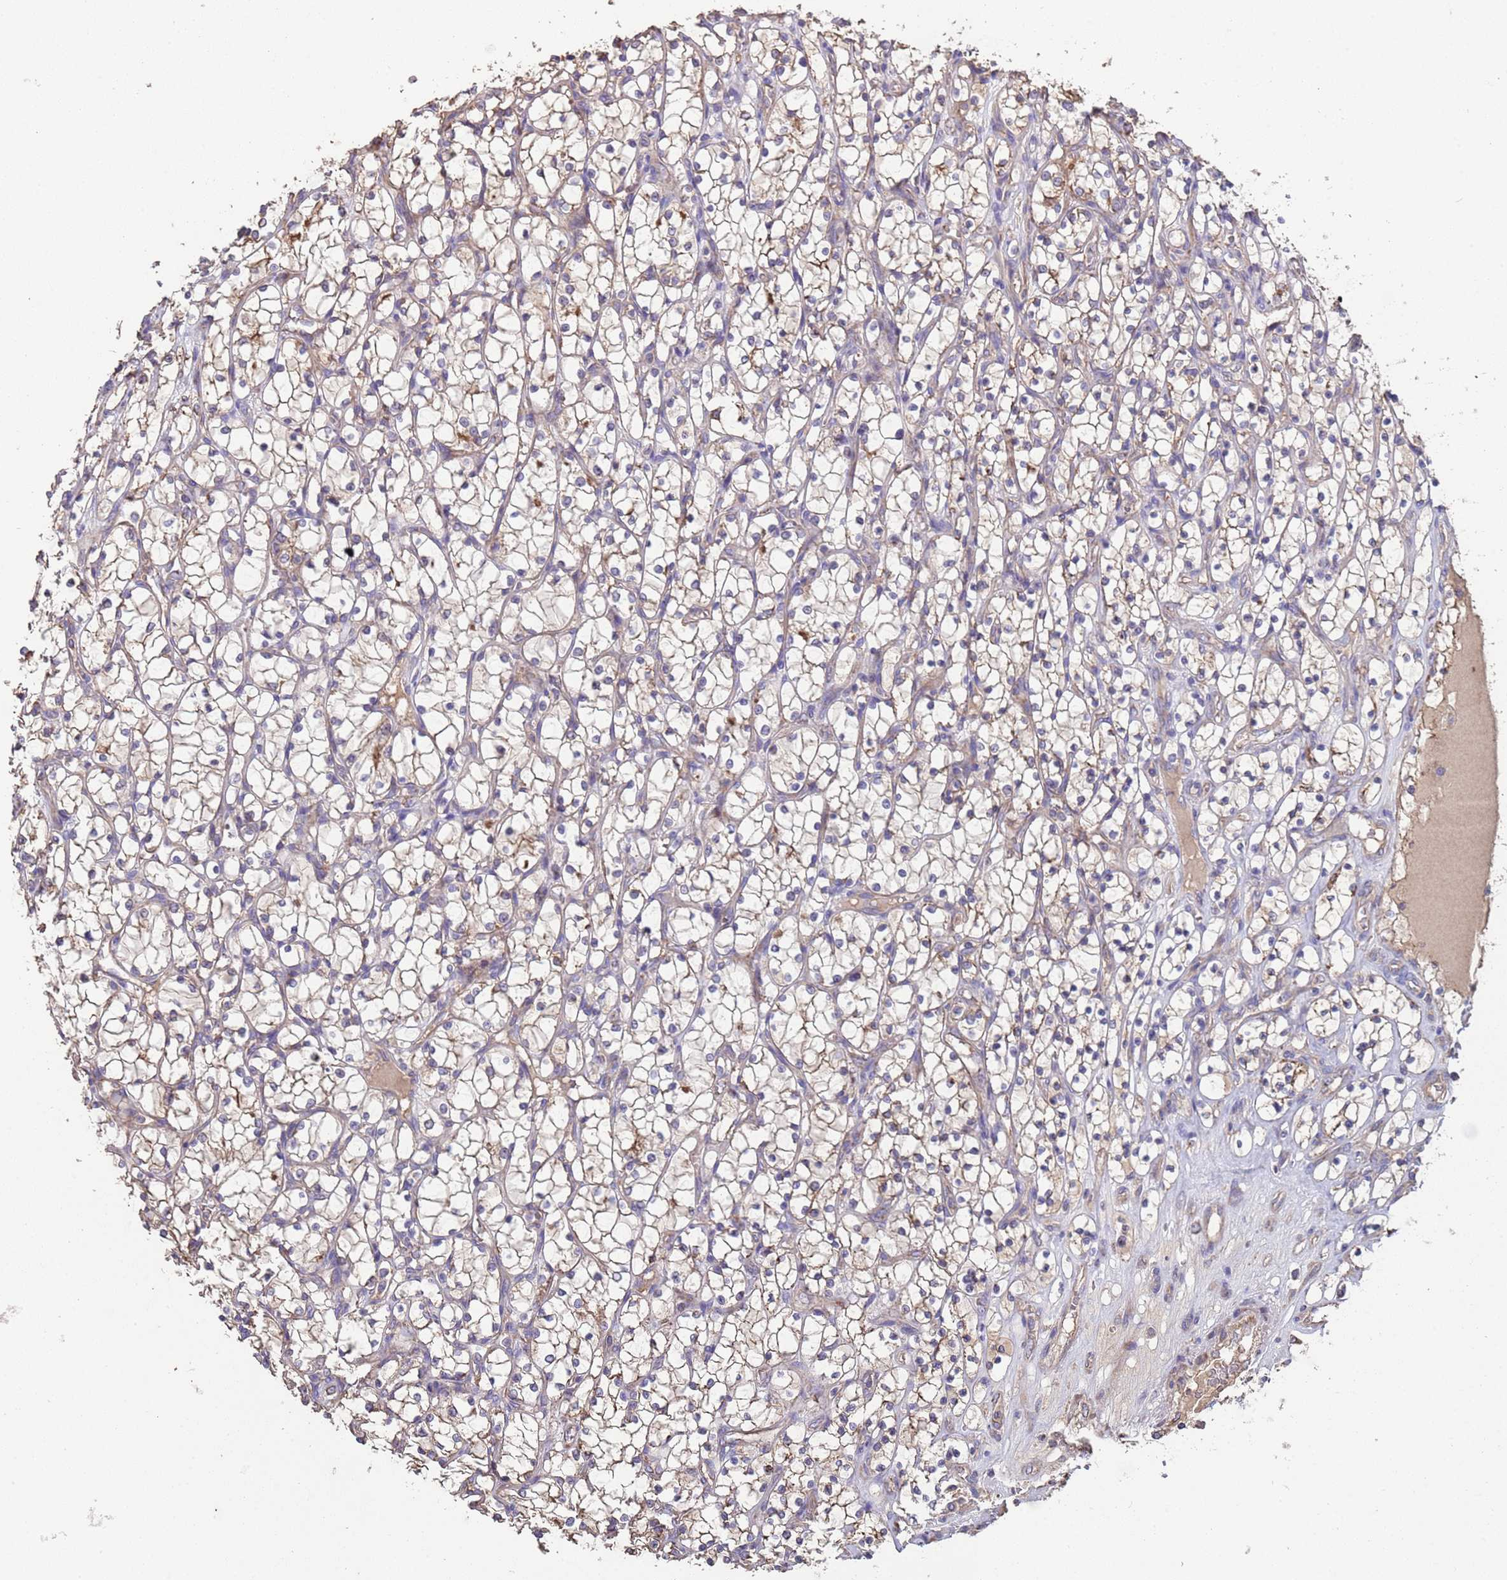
{"staining": {"intensity": "weak", "quantity": "25%-75%", "location": "cytoplasmic/membranous"}, "tissue": "renal cancer", "cell_type": "Tumor cells", "image_type": "cancer", "snomed": [{"axis": "morphology", "description": "Adenocarcinoma, NOS"}, {"axis": "topography", "description": "Kidney"}], "caption": "Weak cytoplasmic/membranous expression is seen in approximately 25%-75% of tumor cells in adenocarcinoma (renal). The staining is performed using DAB brown chromogen to label protein expression. The nuclei are counter-stained blue using hematoxylin.", "gene": "EEF1AKMT1", "patient": {"sex": "female", "age": 69}}